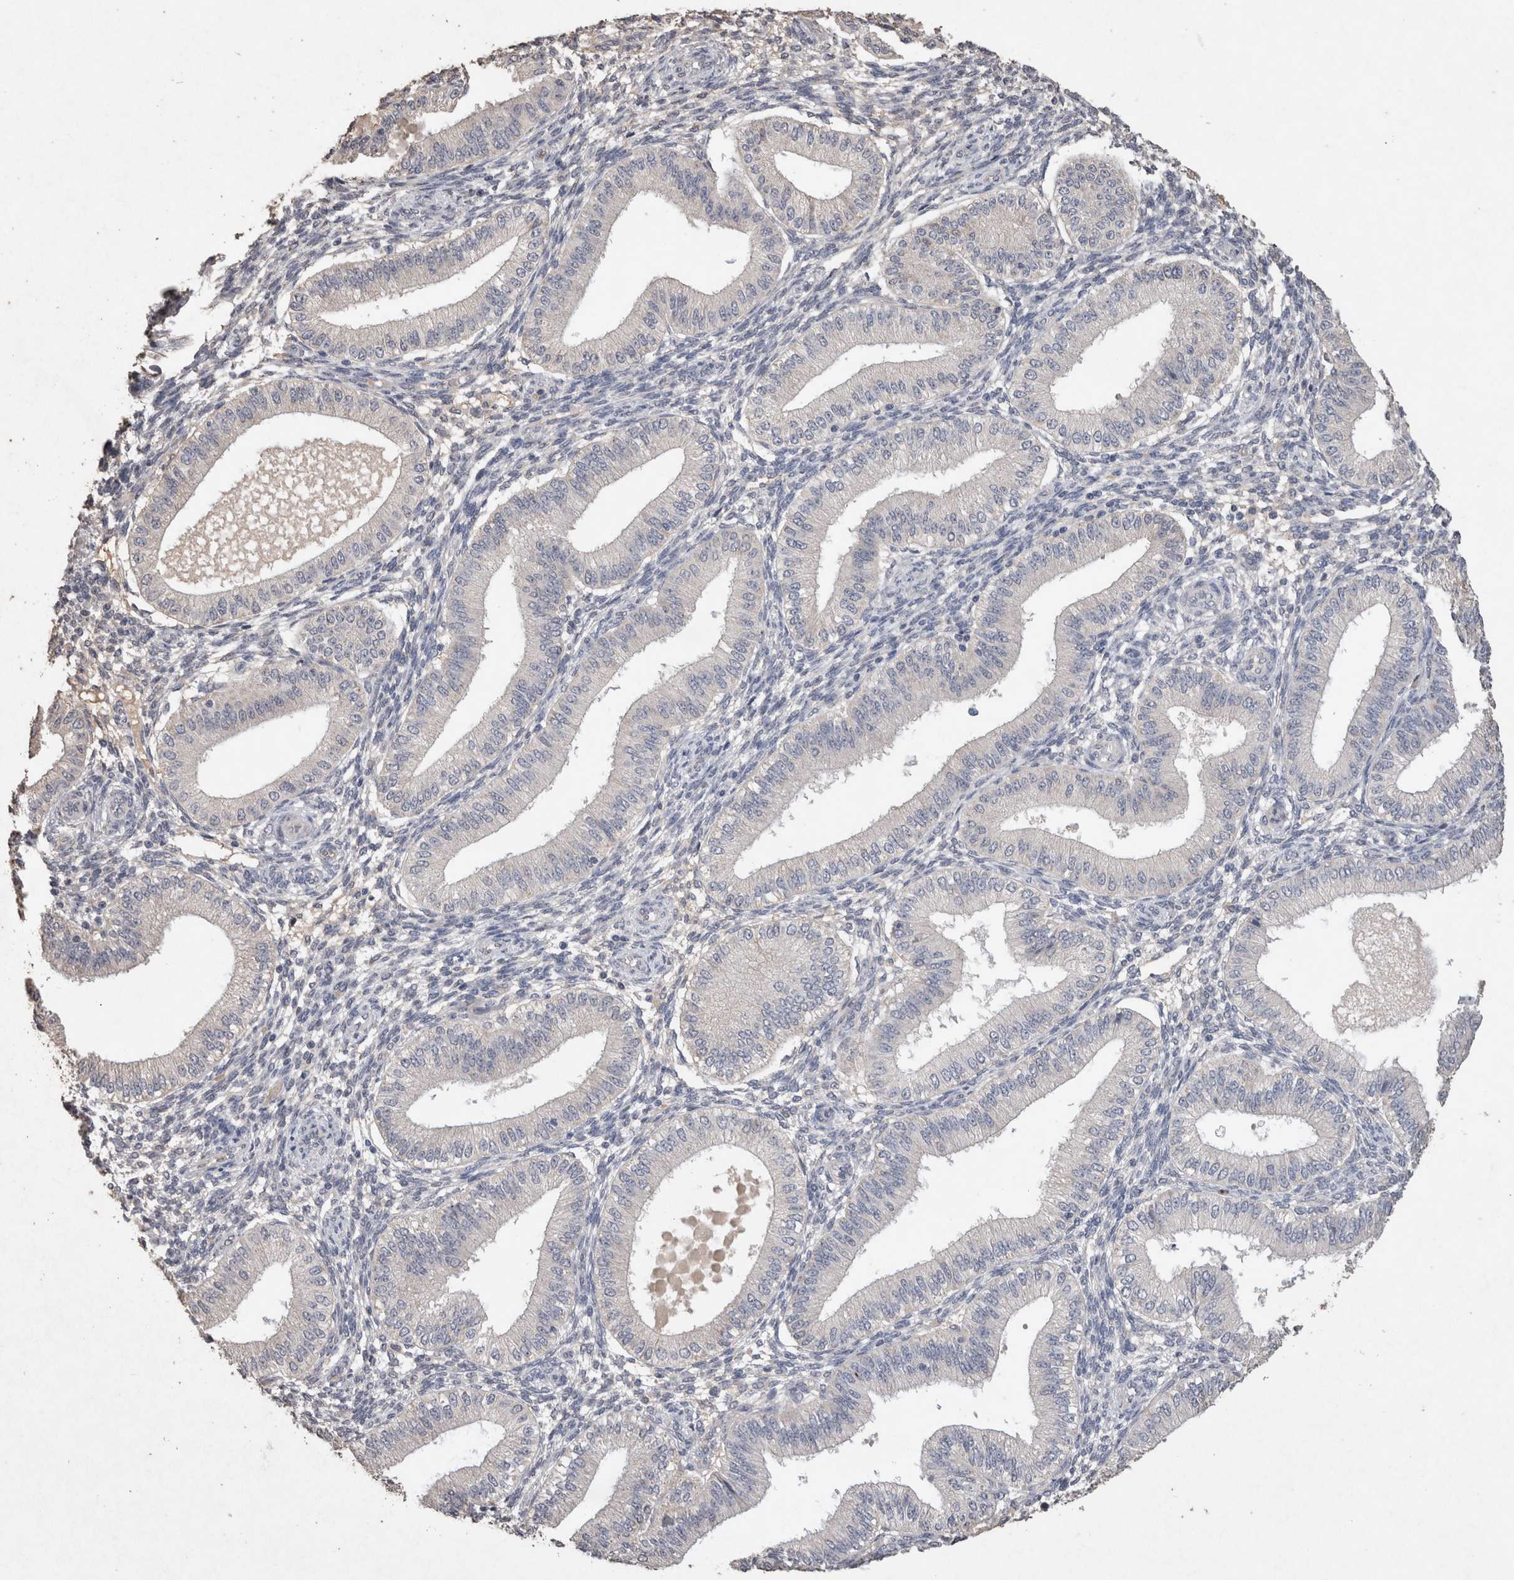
{"staining": {"intensity": "negative", "quantity": "none", "location": "none"}, "tissue": "endometrium", "cell_type": "Cells in endometrial stroma", "image_type": "normal", "snomed": [{"axis": "morphology", "description": "Normal tissue, NOS"}, {"axis": "topography", "description": "Endometrium"}], "caption": "Immunohistochemical staining of unremarkable endometrium exhibits no significant staining in cells in endometrial stroma. The staining was performed using DAB to visualize the protein expression in brown, while the nuclei were stained in blue with hematoxylin (Magnification: 20x).", "gene": "FABP7", "patient": {"sex": "female", "age": 39}}